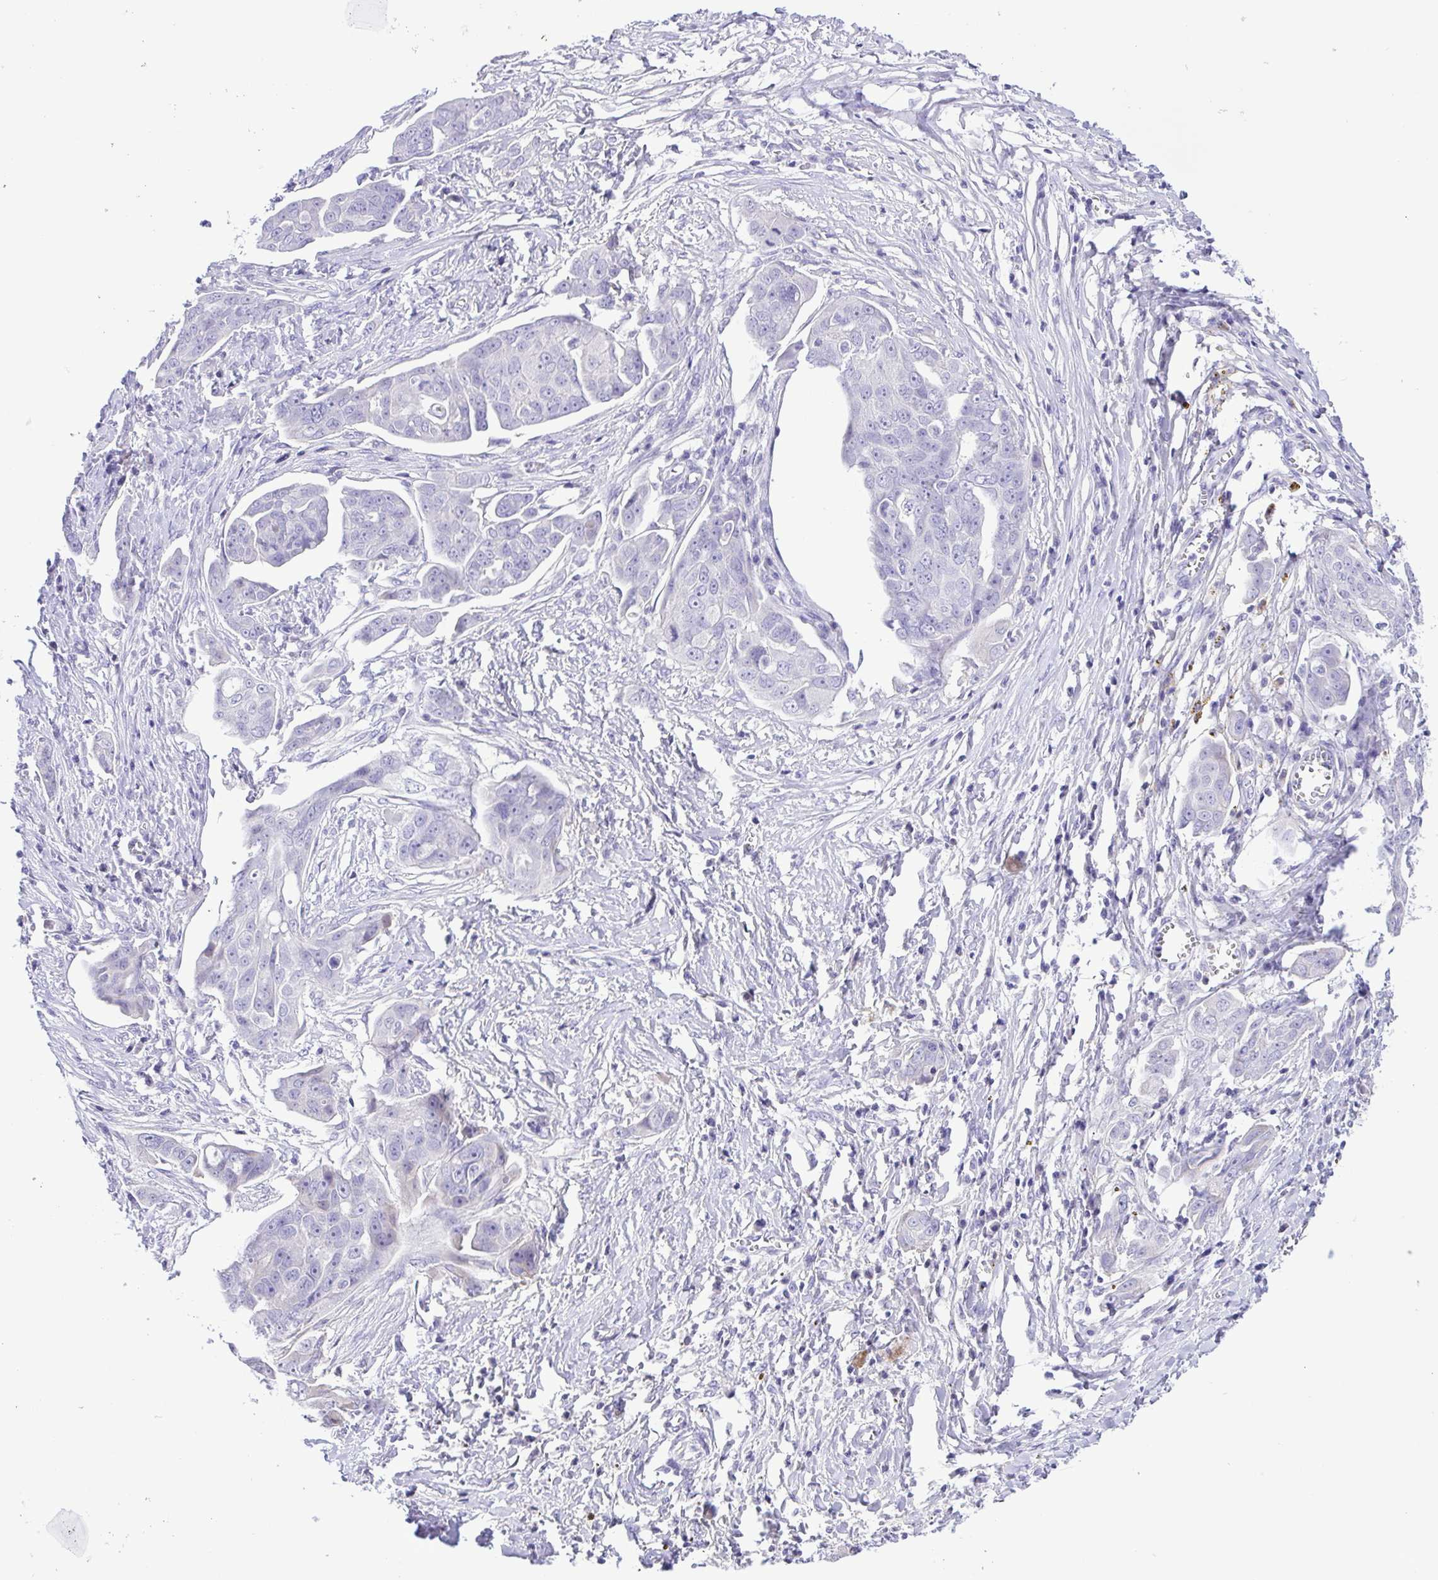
{"staining": {"intensity": "negative", "quantity": "none", "location": "none"}, "tissue": "ovarian cancer", "cell_type": "Tumor cells", "image_type": "cancer", "snomed": [{"axis": "morphology", "description": "Carcinoma, endometroid"}, {"axis": "topography", "description": "Ovary"}], "caption": "Human ovarian cancer stained for a protein using immunohistochemistry reveals no expression in tumor cells.", "gene": "IGFL1", "patient": {"sex": "female", "age": 70}}